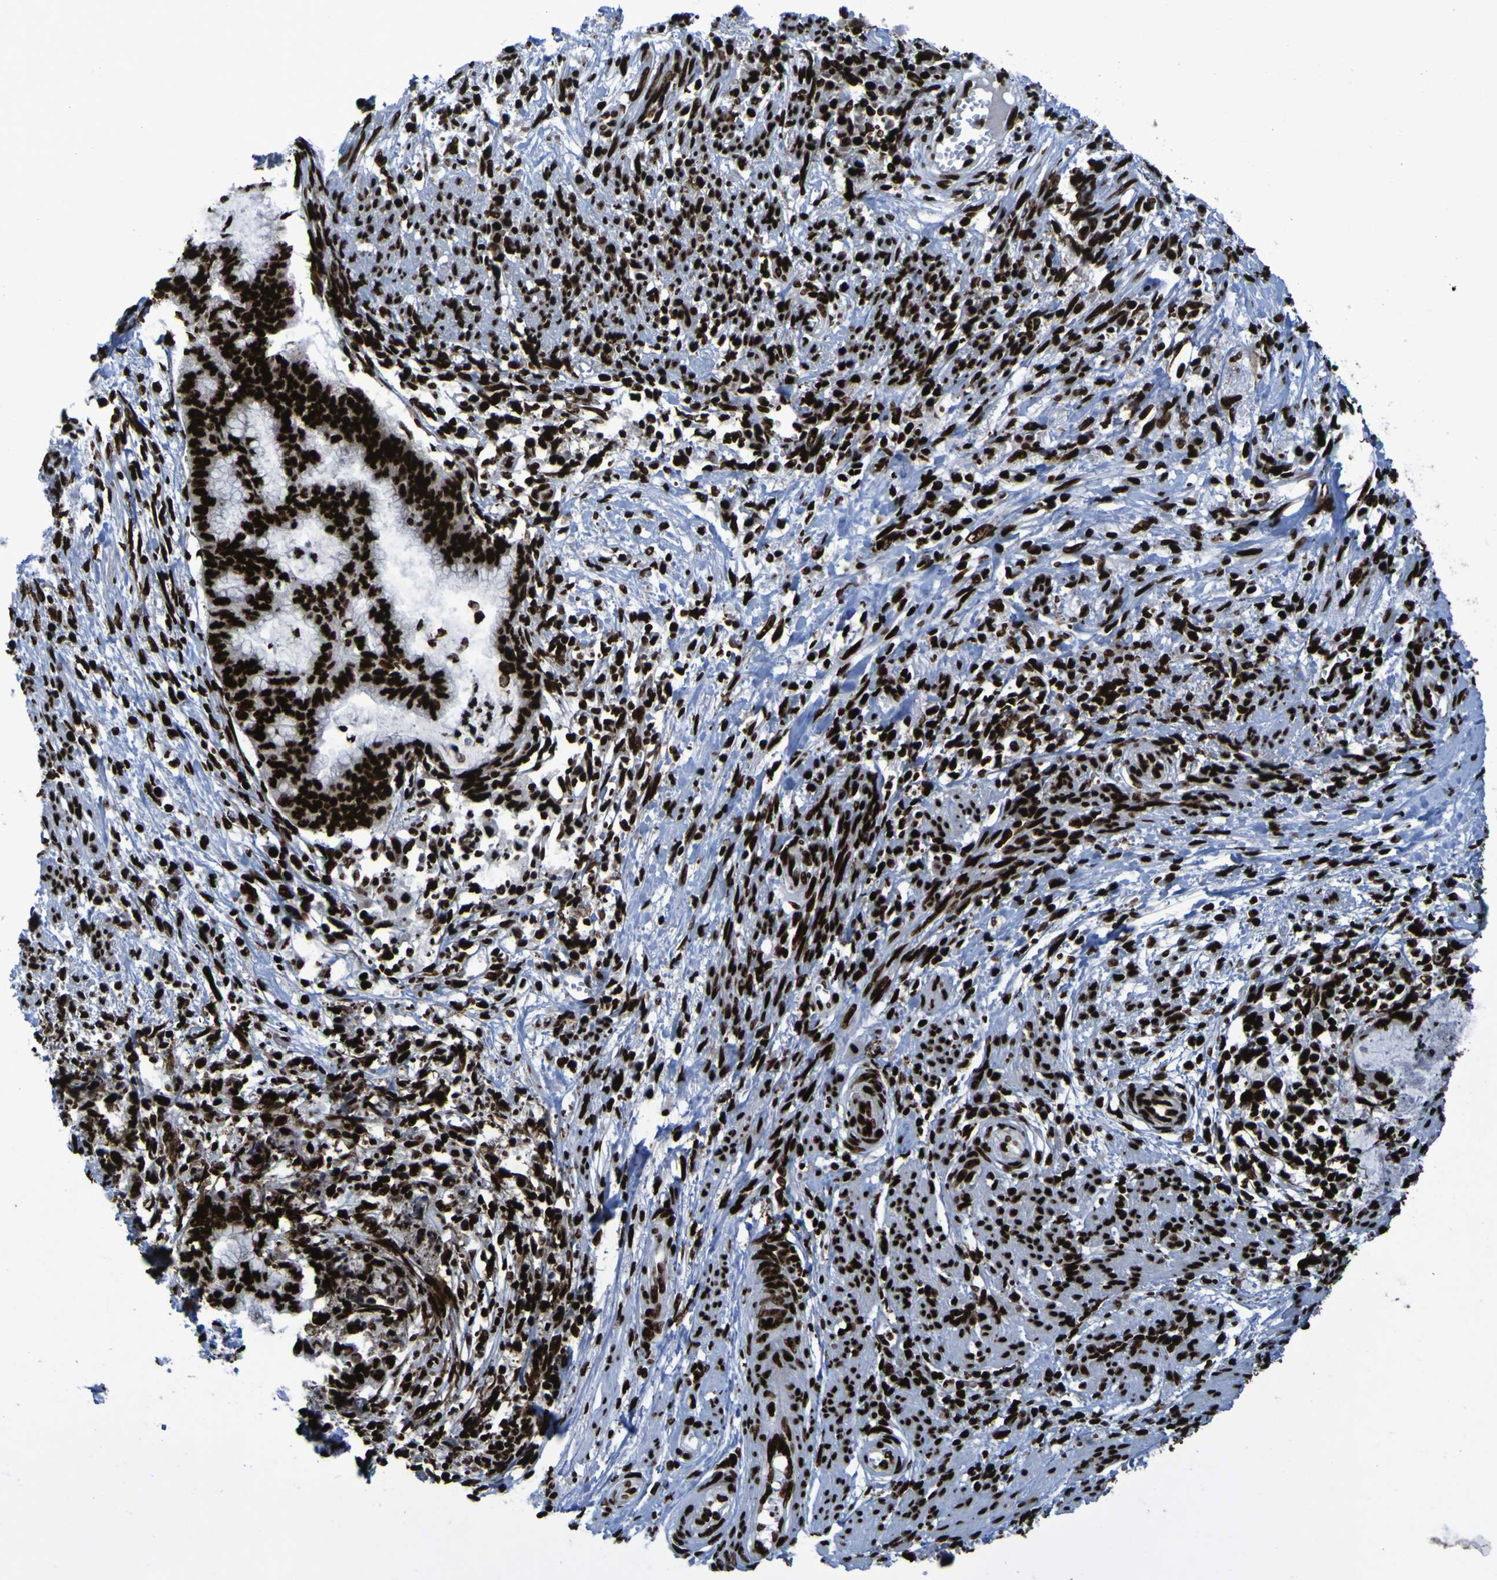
{"staining": {"intensity": "strong", "quantity": ">75%", "location": "nuclear"}, "tissue": "endometrial cancer", "cell_type": "Tumor cells", "image_type": "cancer", "snomed": [{"axis": "morphology", "description": "Necrosis, NOS"}, {"axis": "morphology", "description": "Adenocarcinoma, NOS"}, {"axis": "topography", "description": "Endometrium"}], "caption": "The immunohistochemical stain shows strong nuclear staining in tumor cells of endometrial cancer (adenocarcinoma) tissue. (DAB (3,3'-diaminobenzidine) IHC with brightfield microscopy, high magnification).", "gene": "NPM1", "patient": {"sex": "female", "age": 79}}